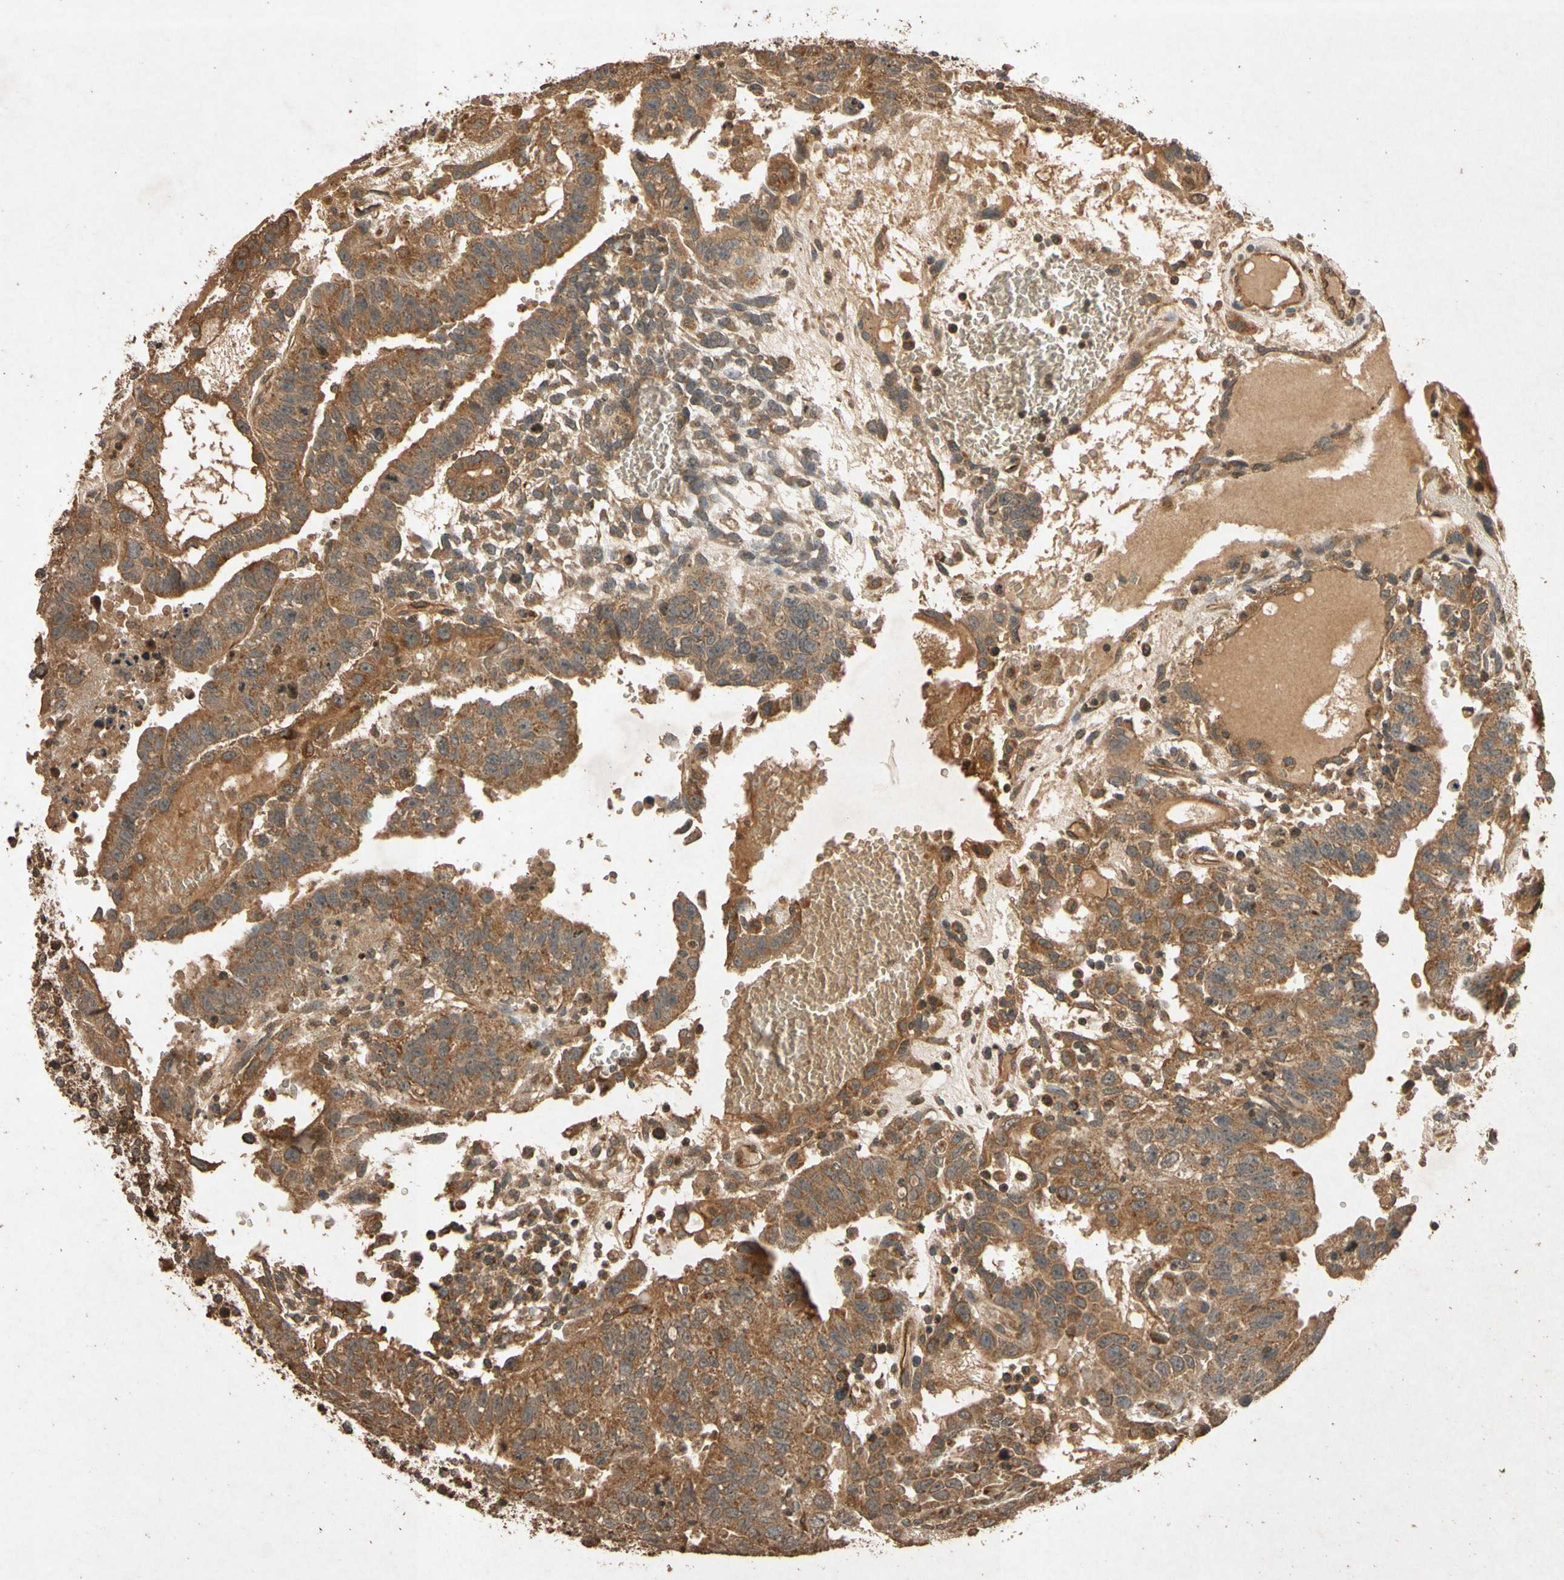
{"staining": {"intensity": "moderate", "quantity": ">75%", "location": "cytoplasmic/membranous"}, "tissue": "testis cancer", "cell_type": "Tumor cells", "image_type": "cancer", "snomed": [{"axis": "morphology", "description": "Seminoma, NOS"}, {"axis": "morphology", "description": "Carcinoma, Embryonal, NOS"}, {"axis": "topography", "description": "Testis"}], "caption": "Seminoma (testis) stained with a protein marker reveals moderate staining in tumor cells.", "gene": "TXN2", "patient": {"sex": "male", "age": 52}}